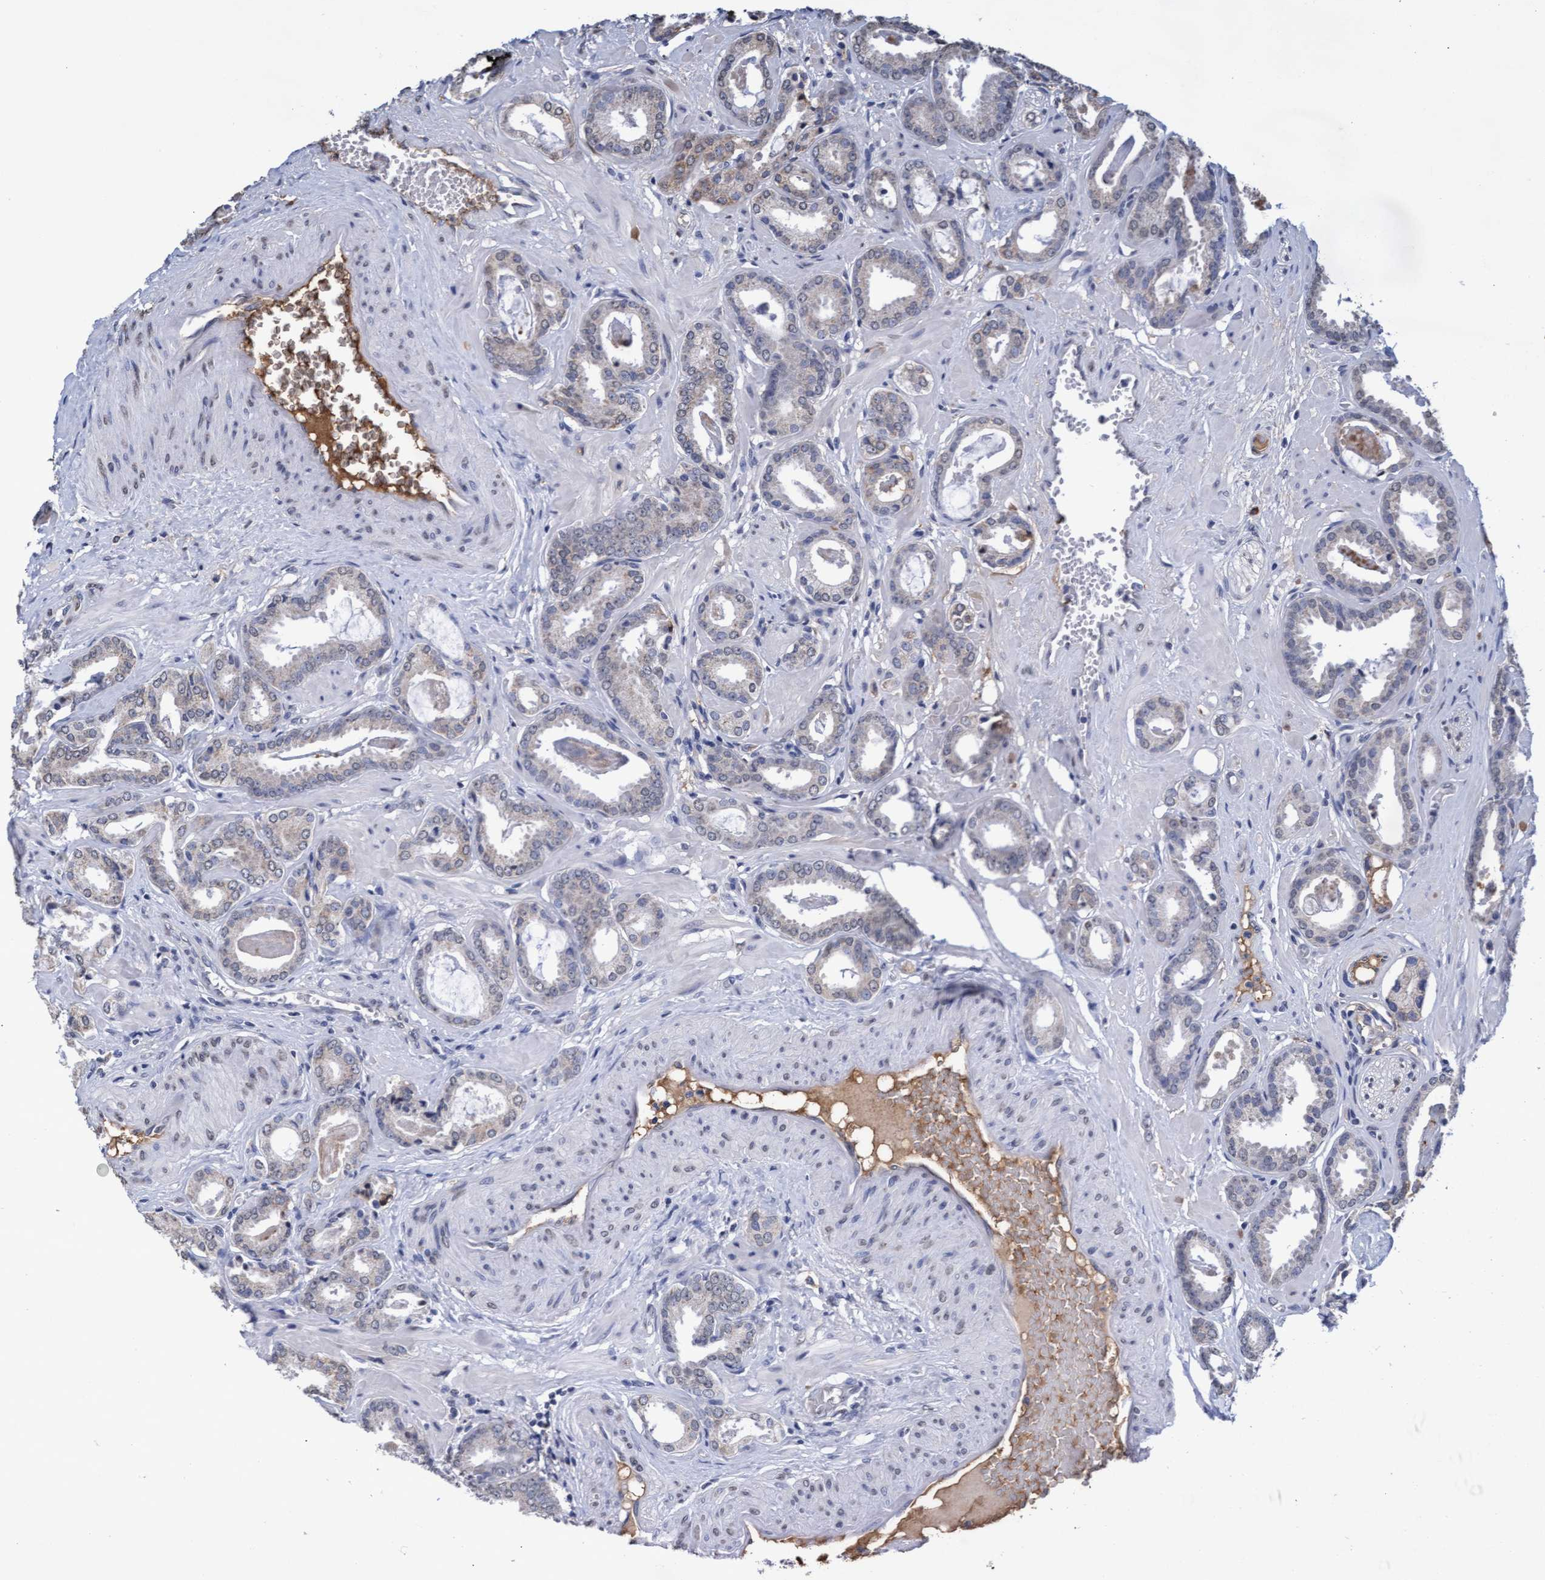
{"staining": {"intensity": "negative", "quantity": "none", "location": "none"}, "tissue": "prostate cancer", "cell_type": "Tumor cells", "image_type": "cancer", "snomed": [{"axis": "morphology", "description": "Adenocarcinoma, Low grade"}, {"axis": "topography", "description": "Prostate"}], "caption": "High power microscopy photomicrograph of an IHC histopathology image of prostate adenocarcinoma (low-grade), revealing no significant staining in tumor cells.", "gene": "GPR39", "patient": {"sex": "male", "age": 53}}